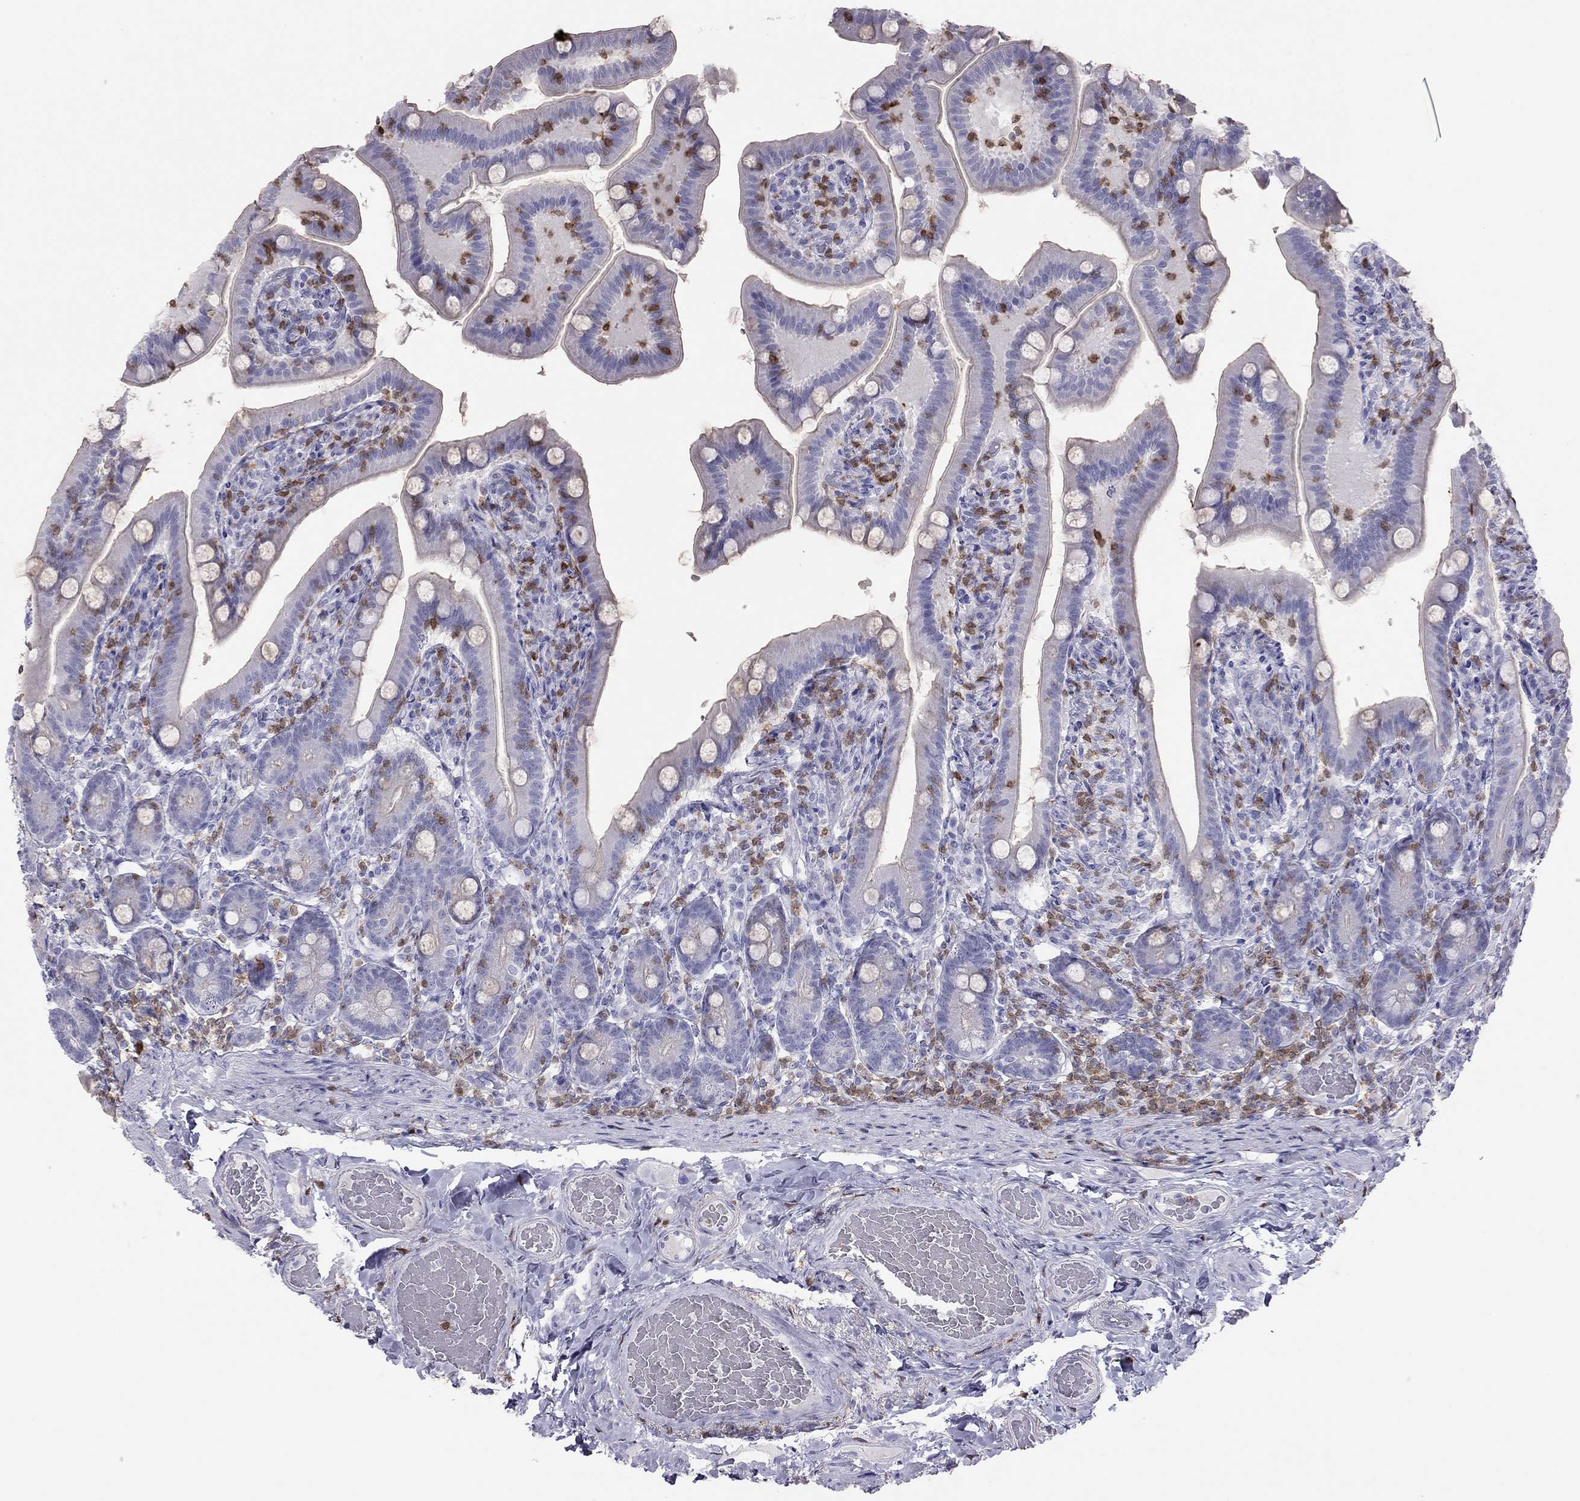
{"staining": {"intensity": "negative", "quantity": "none", "location": "none"}, "tissue": "small intestine", "cell_type": "Glandular cells", "image_type": "normal", "snomed": [{"axis": "morphology", "description": "Normal tissue, NOS"}, {"axis": "topography", "description": "Small intestine"}], "caption": "Histopathology image shows no significant protein staining in glandular cells of normal small intestine. (Brightfield microscopy of DAB IHC at high magnification).", "gene": "SH2D2A", "patient": {"sex": "male", "age": 66}}